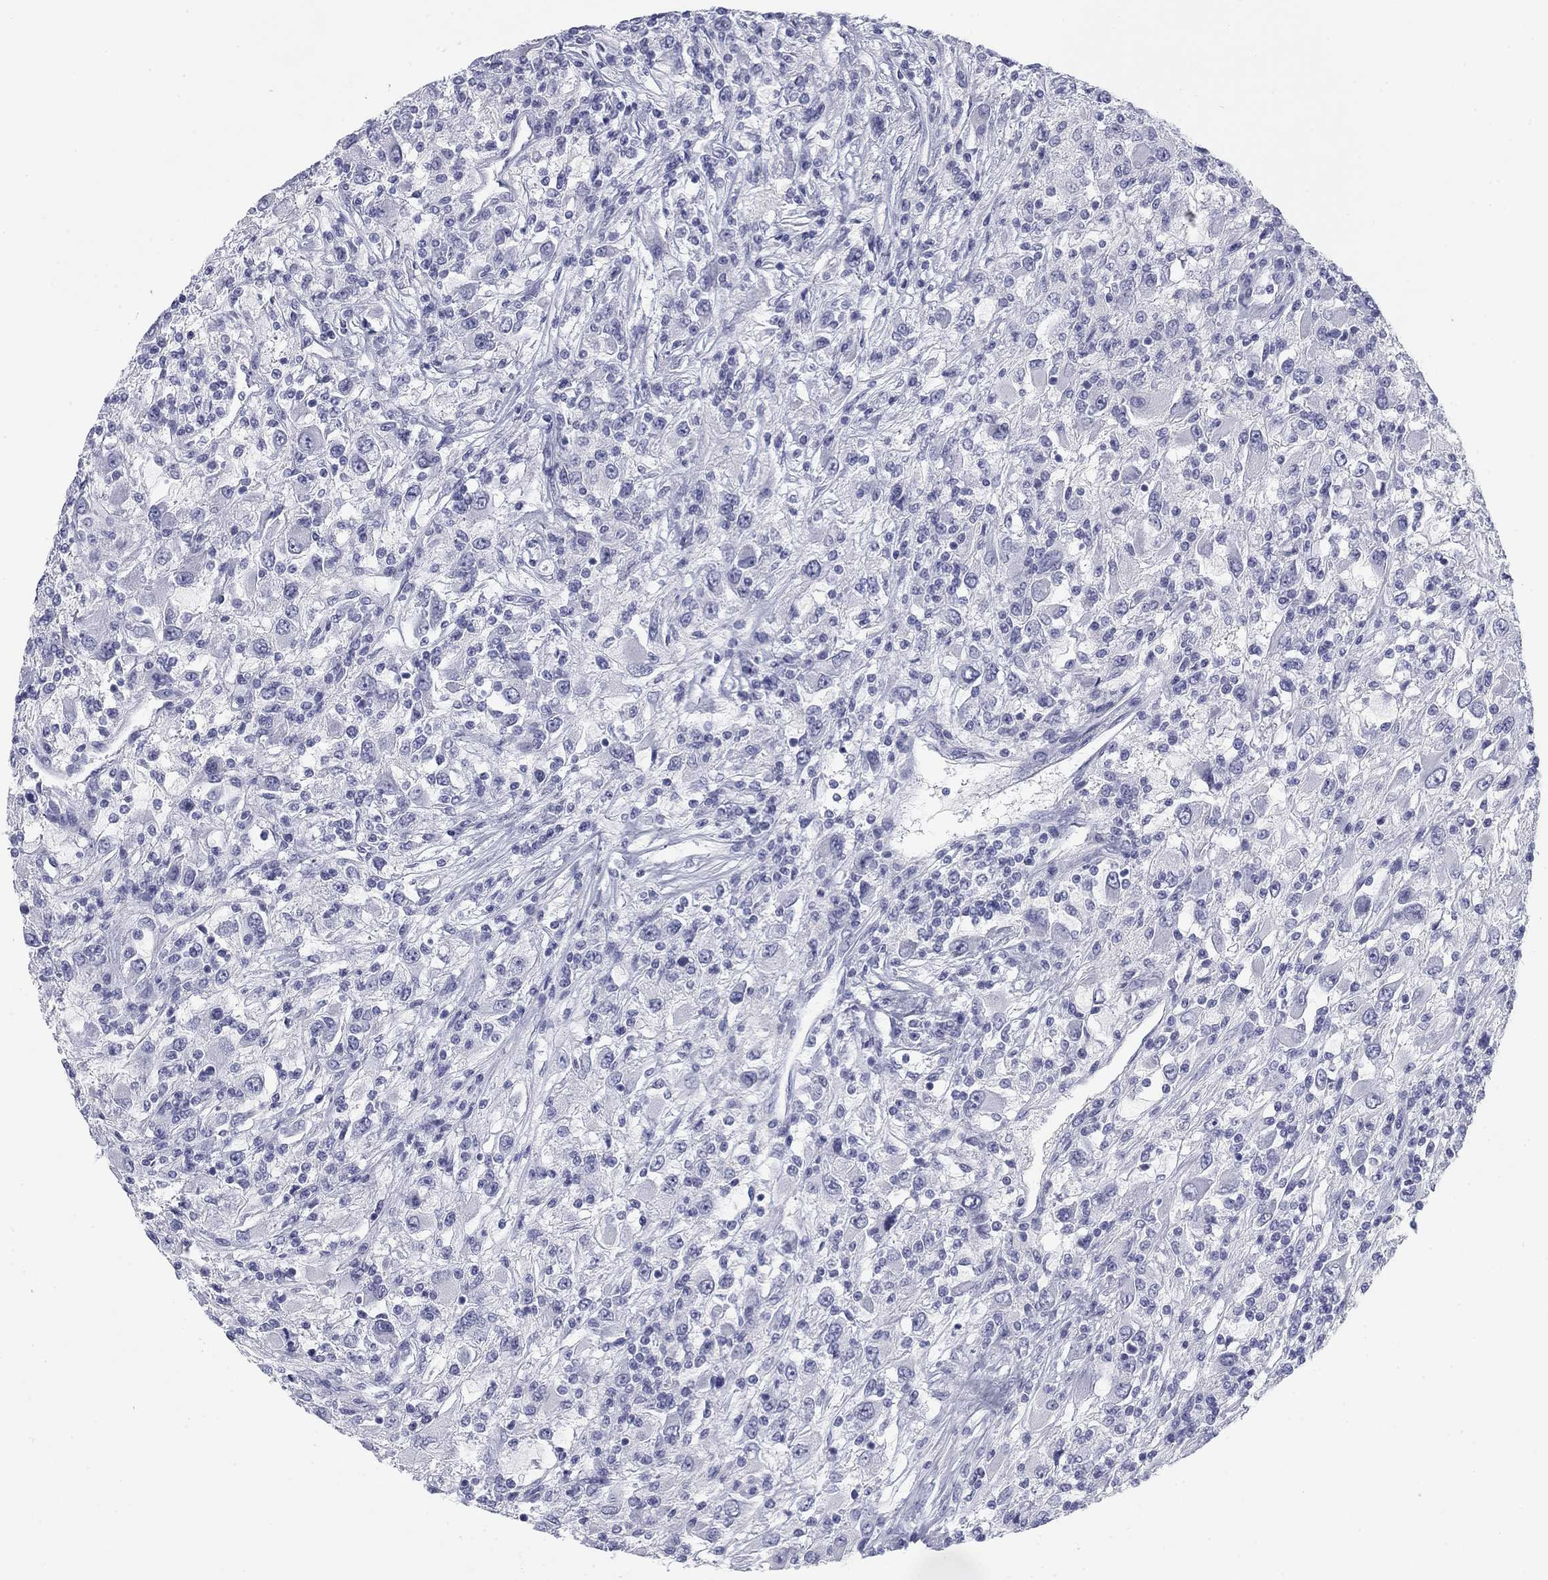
{"staining": {"intensity": "negative", "quantity": "none", "location": "none"}, "tissue": "renal cancer", "cell_type": "Tumor cells", "image_type": "cancer", "snomed": [{"axis": "morphology", "description": "Adenocarcinoma, NOS"}, {"axis": "topography", "description": "Kidney"}], "caption": "An IHC image of renal cancer (adenocarcinoma) is shown. There is no staining in tumor cells of renal cancer (adenocarcinoma).", "gene": "CALB1", "patient": {"sex": "female", "age": 67}}